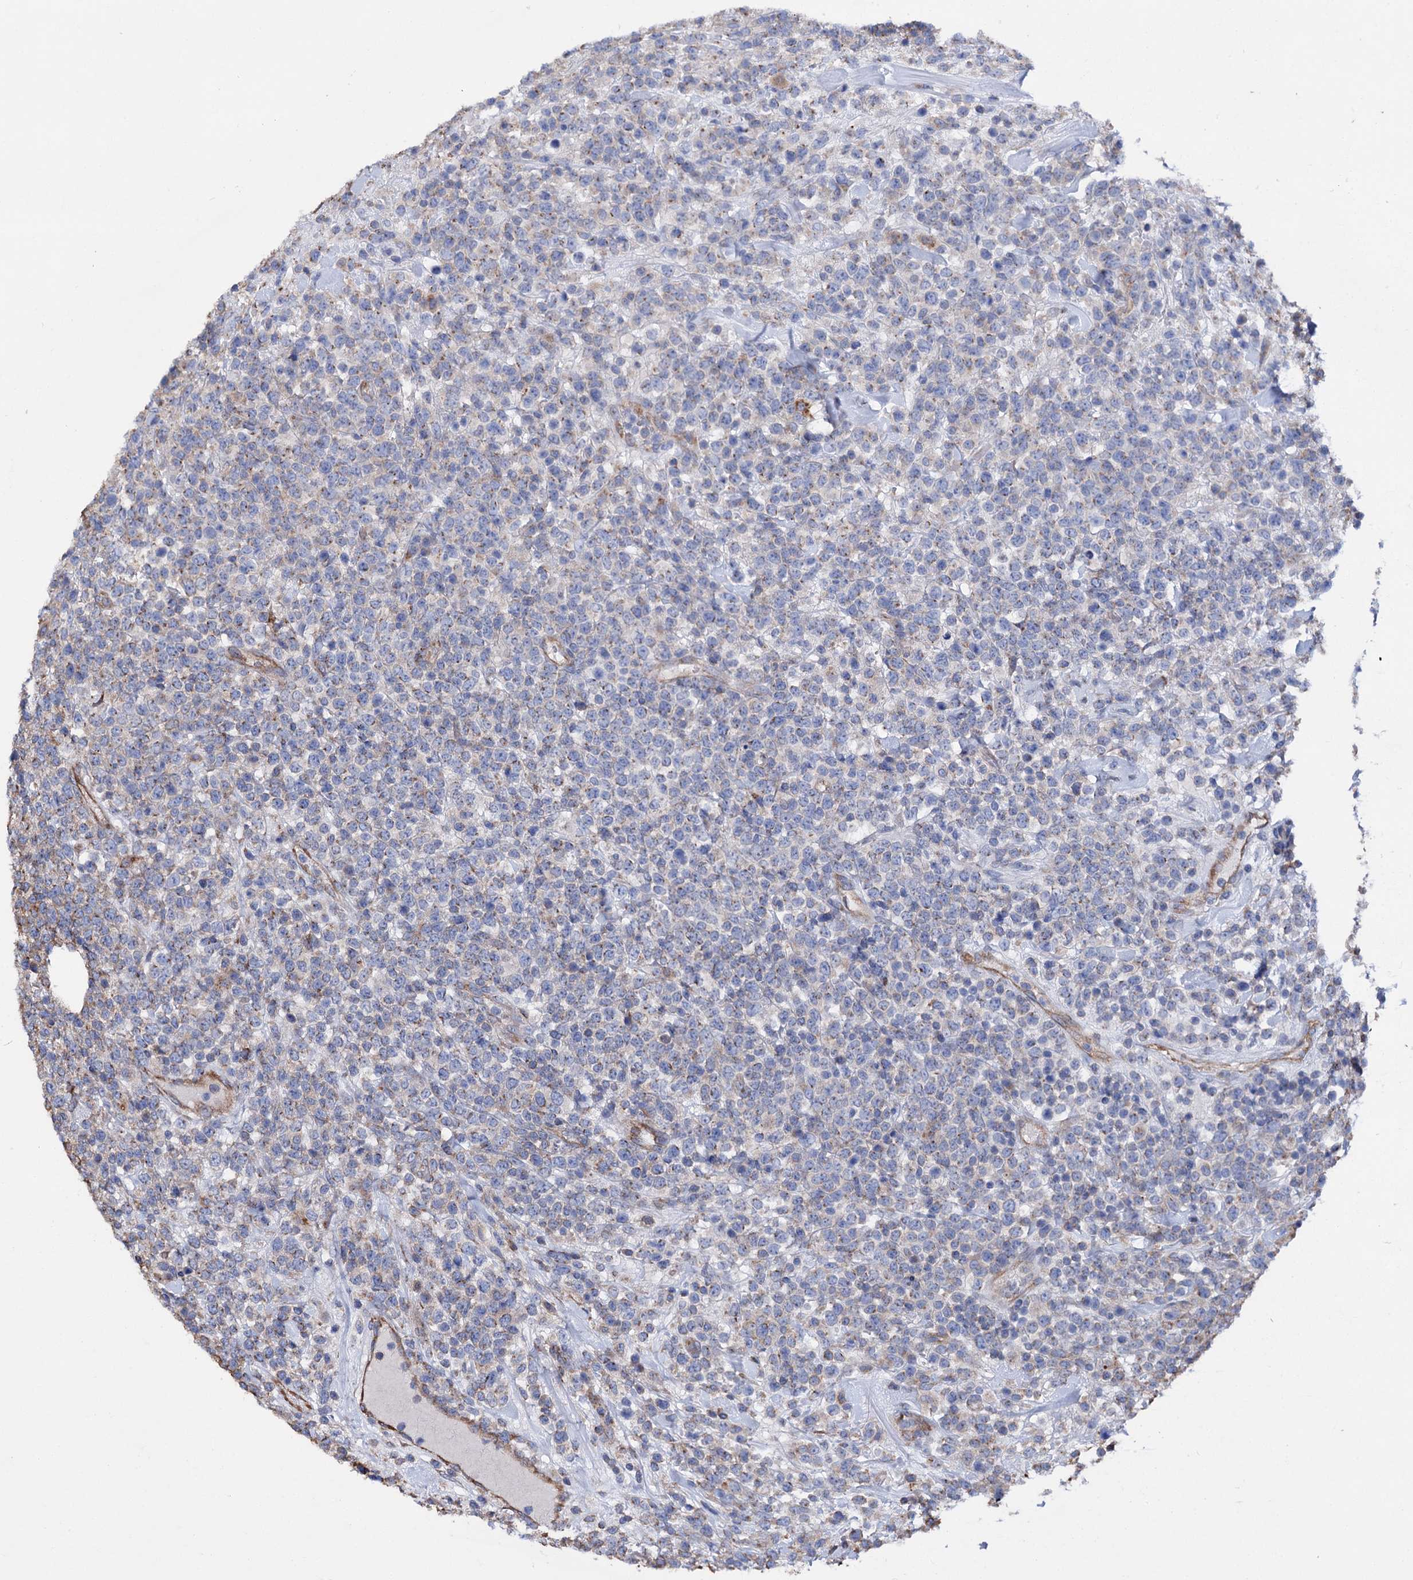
{"staining": {"intensity": "weak", "quantity": "<25%", "location": "cytoplasmic/membranous"}, "tissue": "lymphoma", "cell_type": "Tumor cells", "image_type": "cancer", "snomed": [{"axis": "morphology", "description": "Malignant lymphoma, non-Hodgkin's type, High grade"}, {"axis": "topography", "description": "Colon"}], "caption": "Immunohistochemistry (IHC) image of human lymphoma stained for a protein (brown), which shows no expression in tumor cells.", "gene": "SCPEP1", "patient": {"sex": "female", "age": 53}}